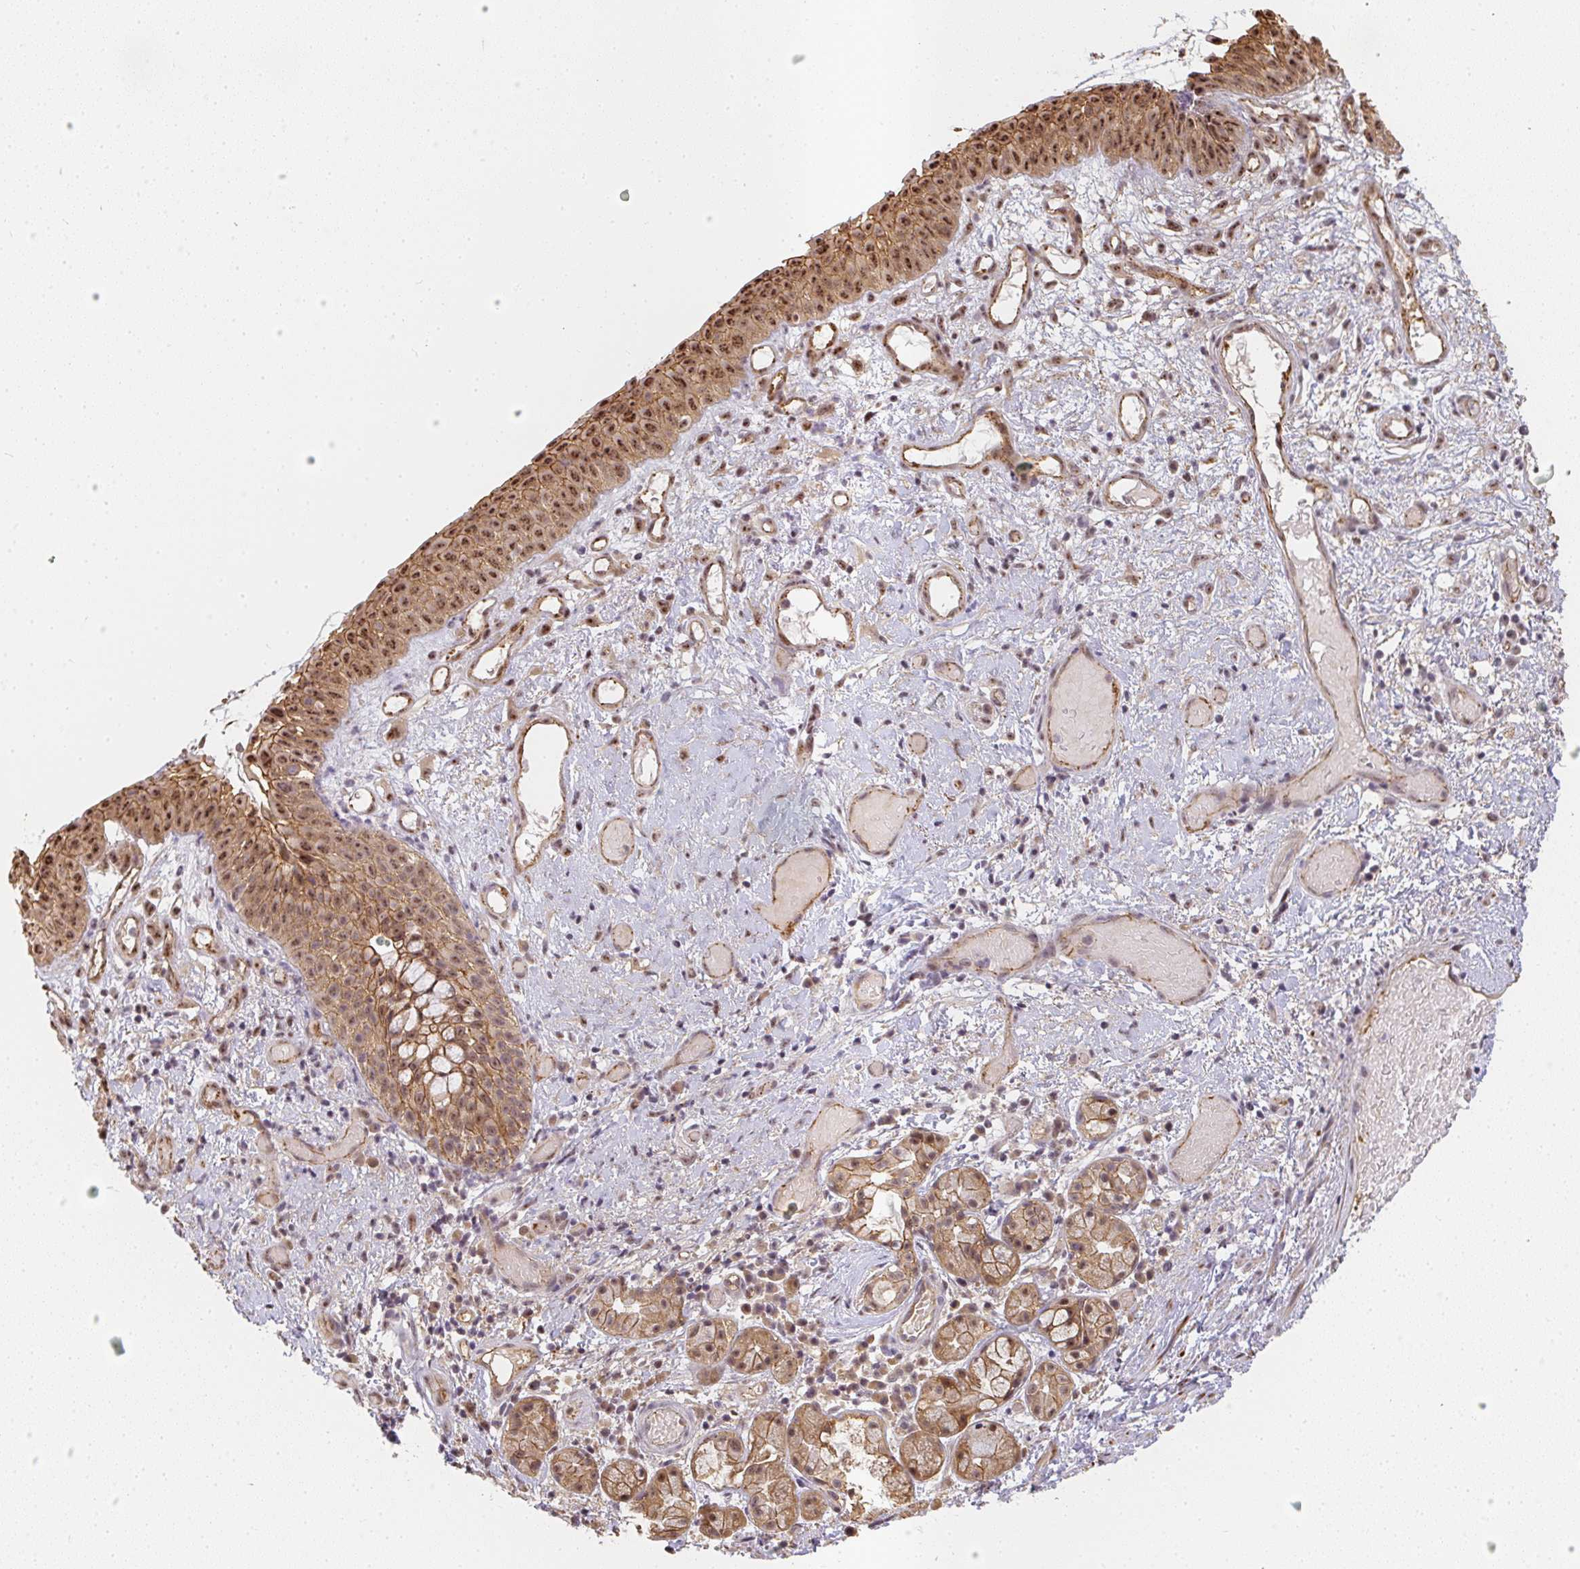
{"staining": {"intensity": "moderate", "quantity": "25%-75%", "location": "cytoplasmic/membranous,nuclear"}, "tissue": "nasopharynx", "cell_type": "Respiratory epithelial cells", "image_type": "normal", "snomed": [{"axis": "morphology", "description": "Normal tissue, NOS"}, {"axis": "morphology", "description": "Inflammation, NOS"}, {"axis": "topography", "description": "Nasopharynx"}], "caption": "DAB (3,3'-diaminobenzidine) immunohistochemical staining of normal human nasopharynx shows moderate cytoplasmic/membranous,nuclear protein positivity in approximately 25%-75% of respiratory epithelial cells. The protein of interest is stained brown, and the nuclei are stained in blue (DAB (3,3'-diaminobenzidine) IHC with brightfield microscopy, high magnification).", "gene": "SLC35B3", "patient": {"sex": "male", "age": 54}}